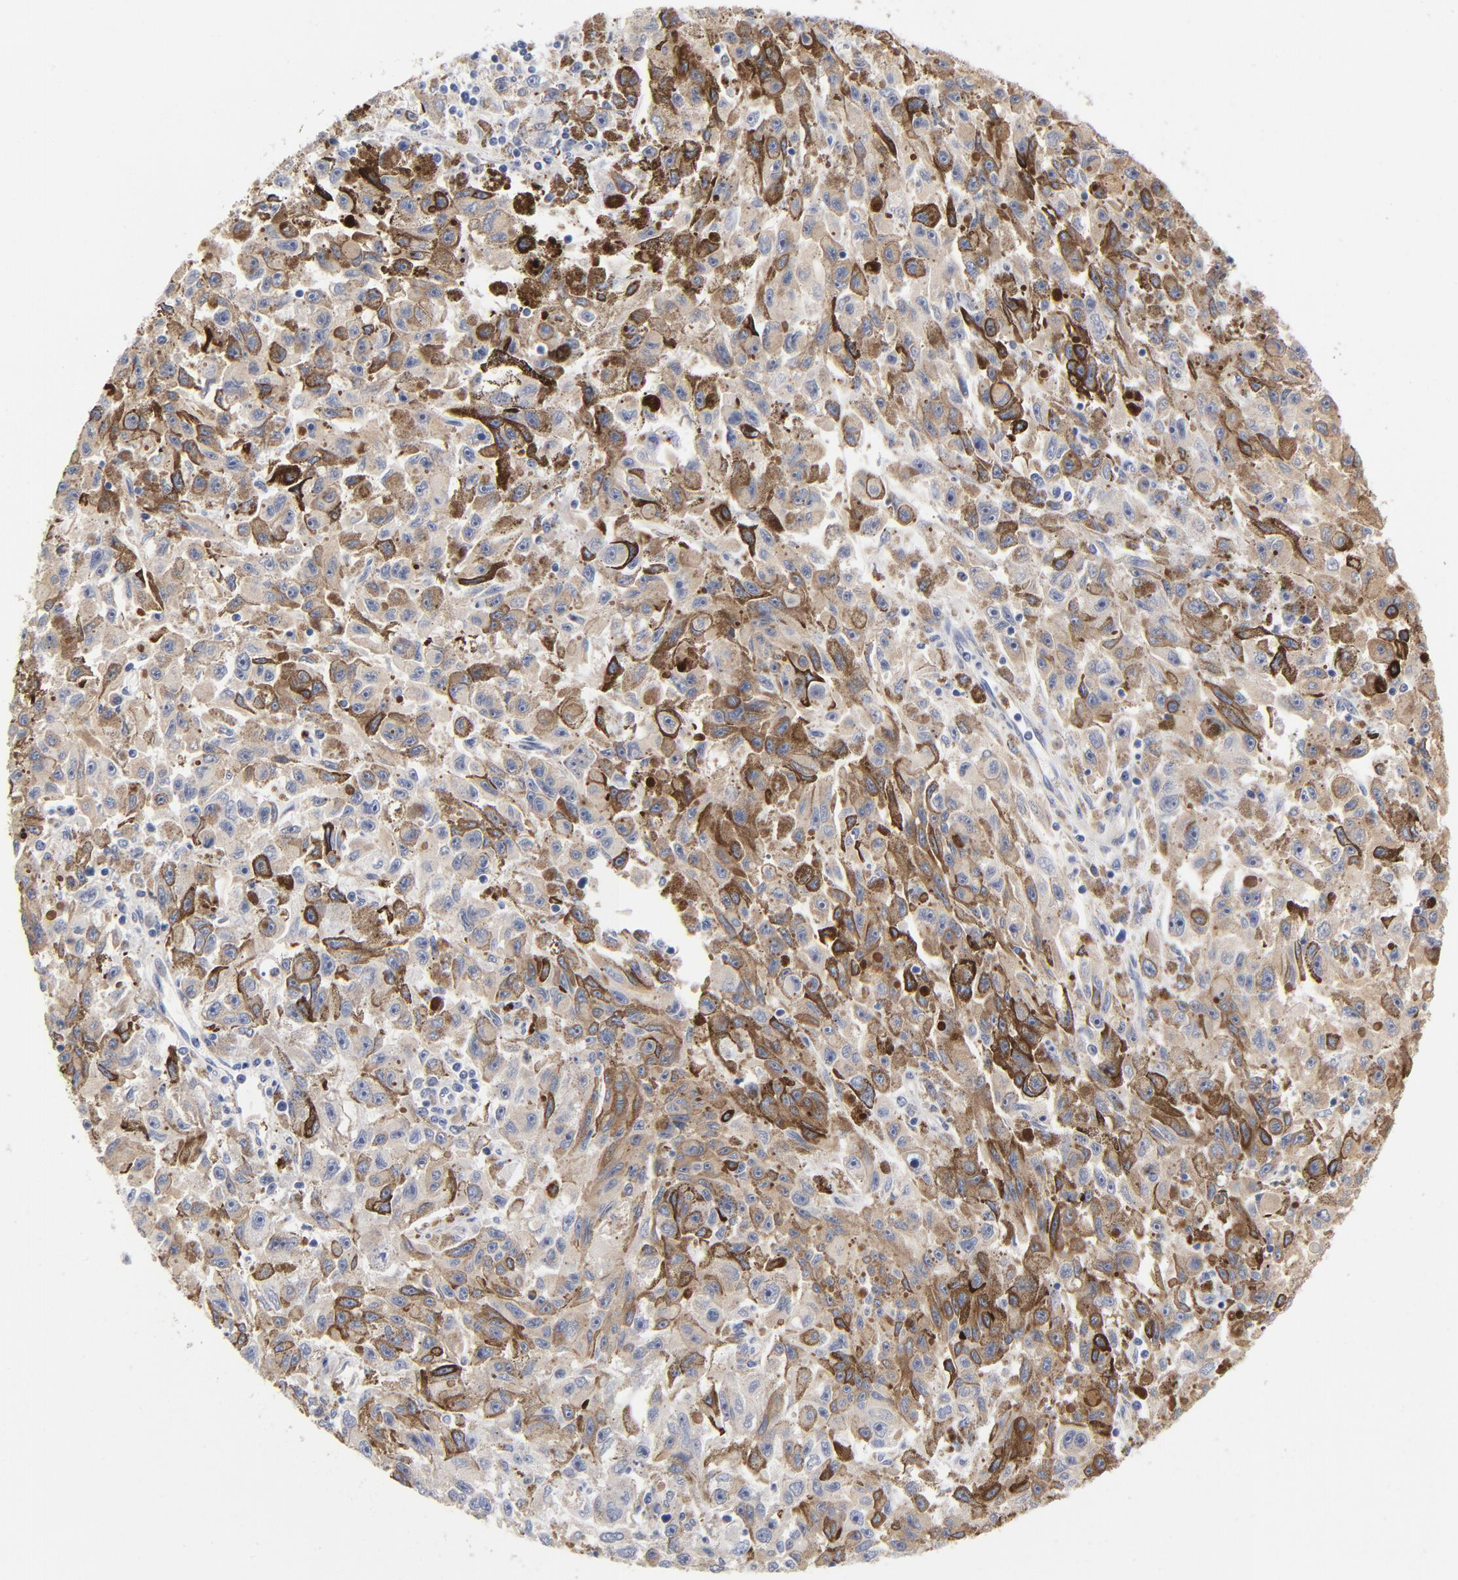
{"staining": {"intensity": "negative", "quantity": "none", "location": "none"}, "tissue": "melanoma", "cell_type": "Tumor cells", "image_type": "cancer", "snomed": [{"axis": "morphology", "description": "Malignant melanoma, NOS"}, {"axis": "topography", "description": "Skin"}], "caption": "DAB immunohistochemical staining of malignant melanoma shows no significant staining in tumor cells.", "gene": "ASMTL", "patient": {"sex": "female", "age": 104}}